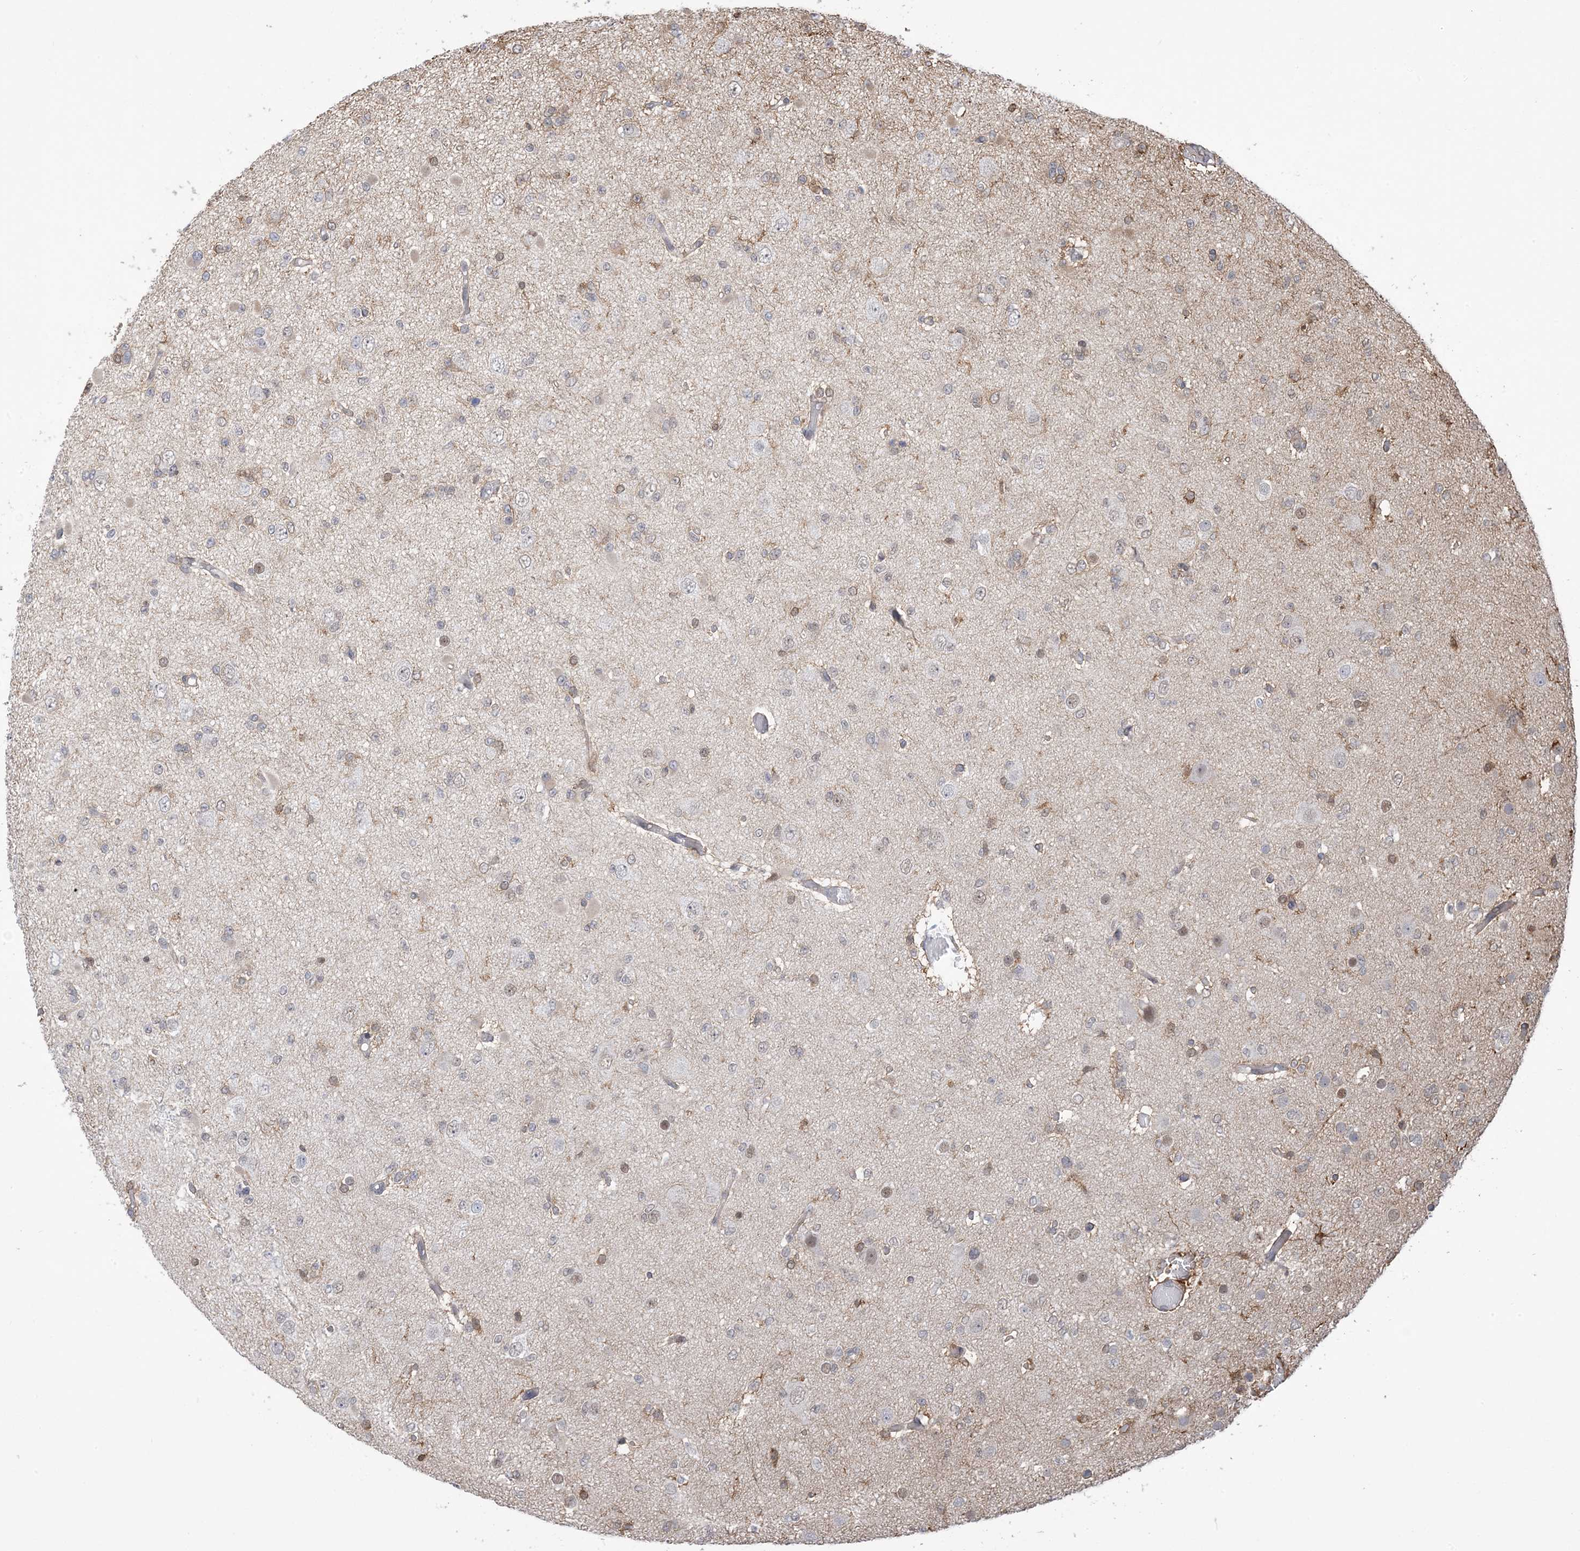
{"staining": {"intensity": "weak", "quantity": "25%-75%", "location": "nuclear"}, "tissue": "glioma", "cell_type": "Tumor cells", "image_type": "cancer", "snomed": [{"axis": "morphology", "description": "Glioma, malignant, Low grade"}, {"axis": "topography", "description": "Brain"}], "caption": "Glioma was stained to show a protein in brown. There is low levels of weak nuclear staining in approximately 25%-75% of tumor cells. (brown staining indicates protein expression, while blue staining denotes nuclei).", "gene": "ZNF8", "patient": {"sex": "female", "age": 22}}